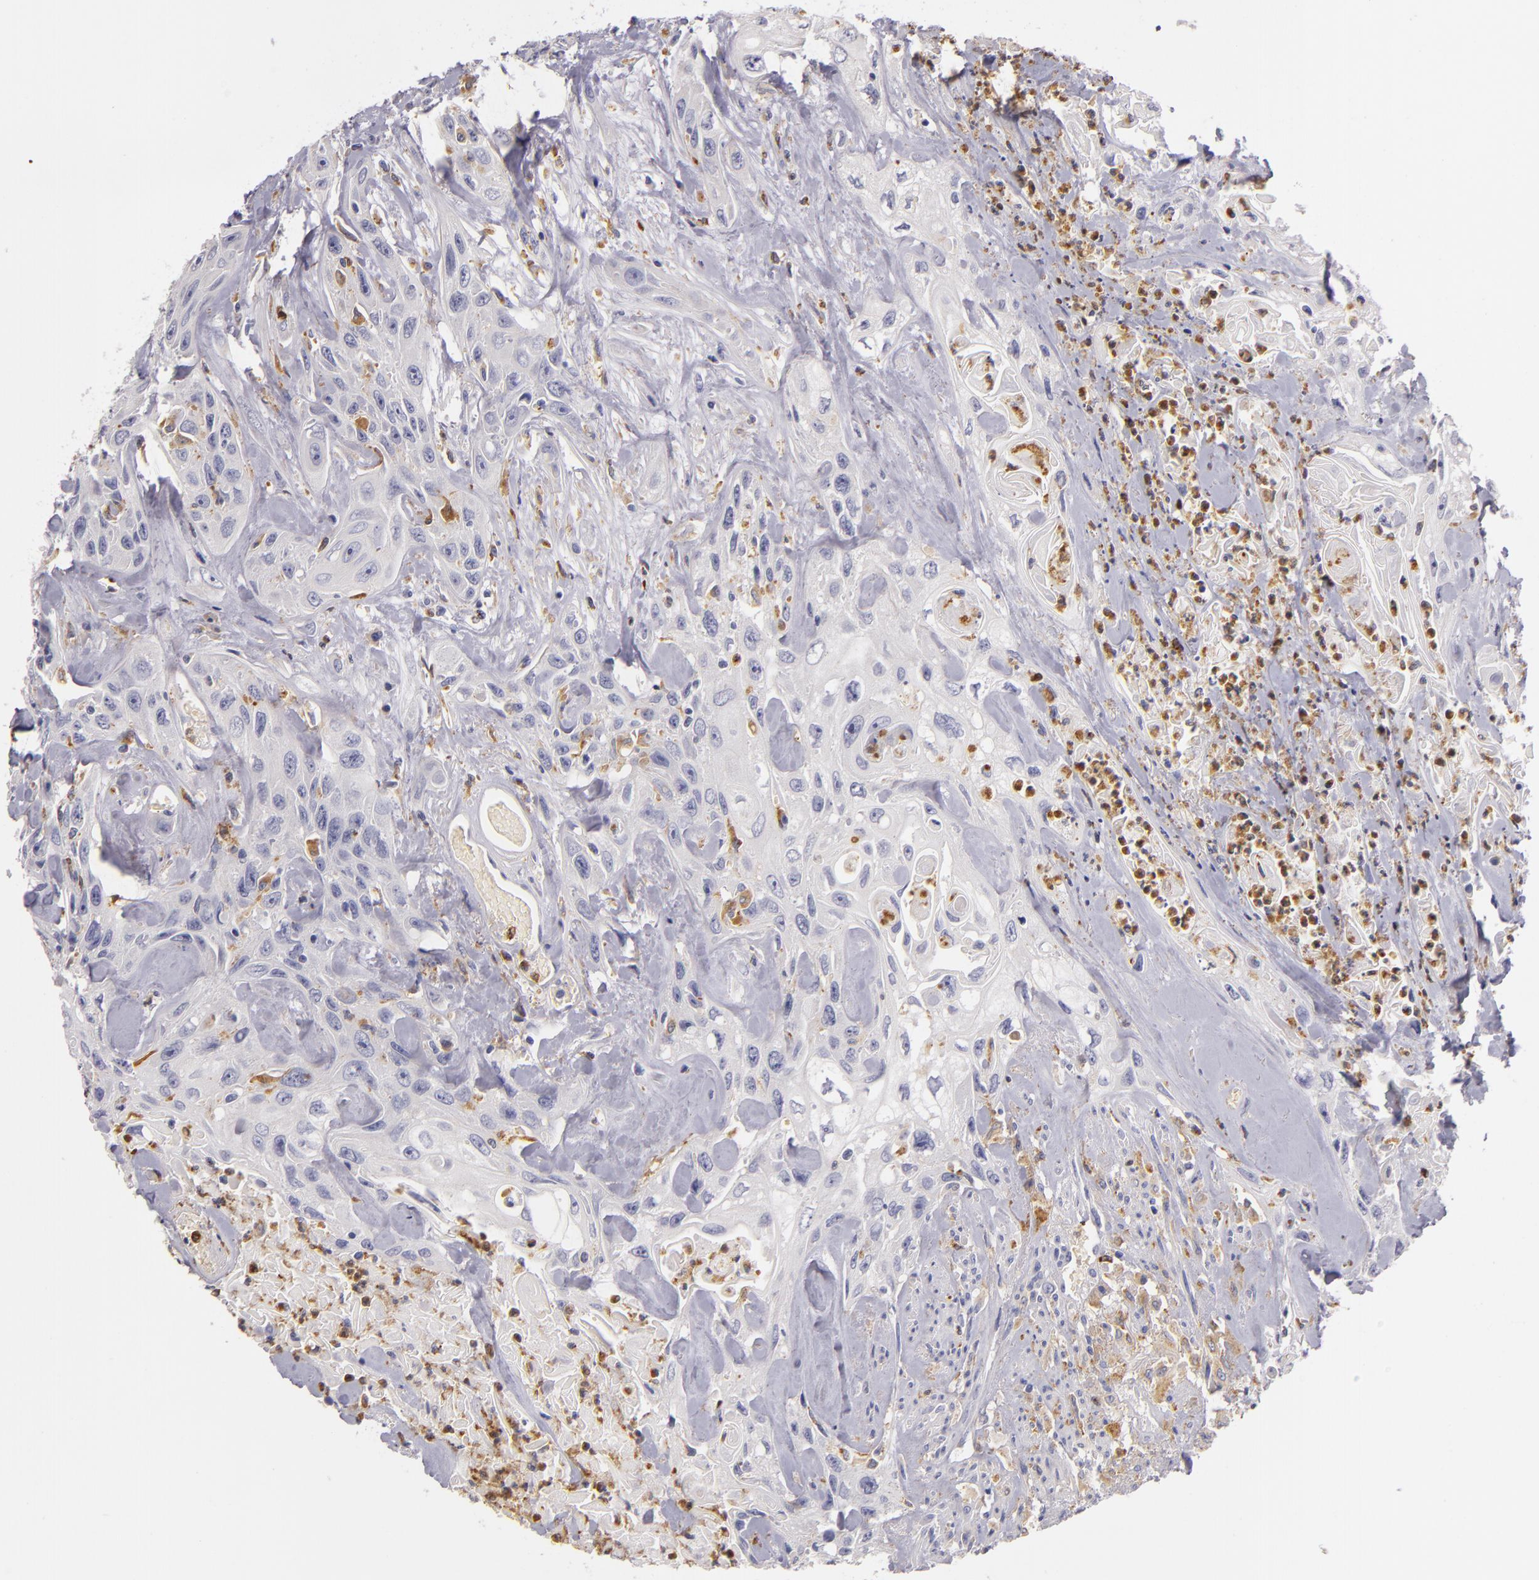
{"staining": {"intensity": "negative", "quantity": "none", "location": "none"}, "tissue": "urothelial cancer", "cell_type": "Tumor cells", "image_type": "cancer", "snomed": [{"axis": "morphology", "description": "Urothelial carcinoma, High grade"}, {"axis": "topography", "description": "Urinary bladder"}], "caption": "Immunohistochemical staining of human urothelial cancer displays no significant staining in tumor cells.", "gene": "TLR8", "patient": {"sex": "female", "age": 84}}